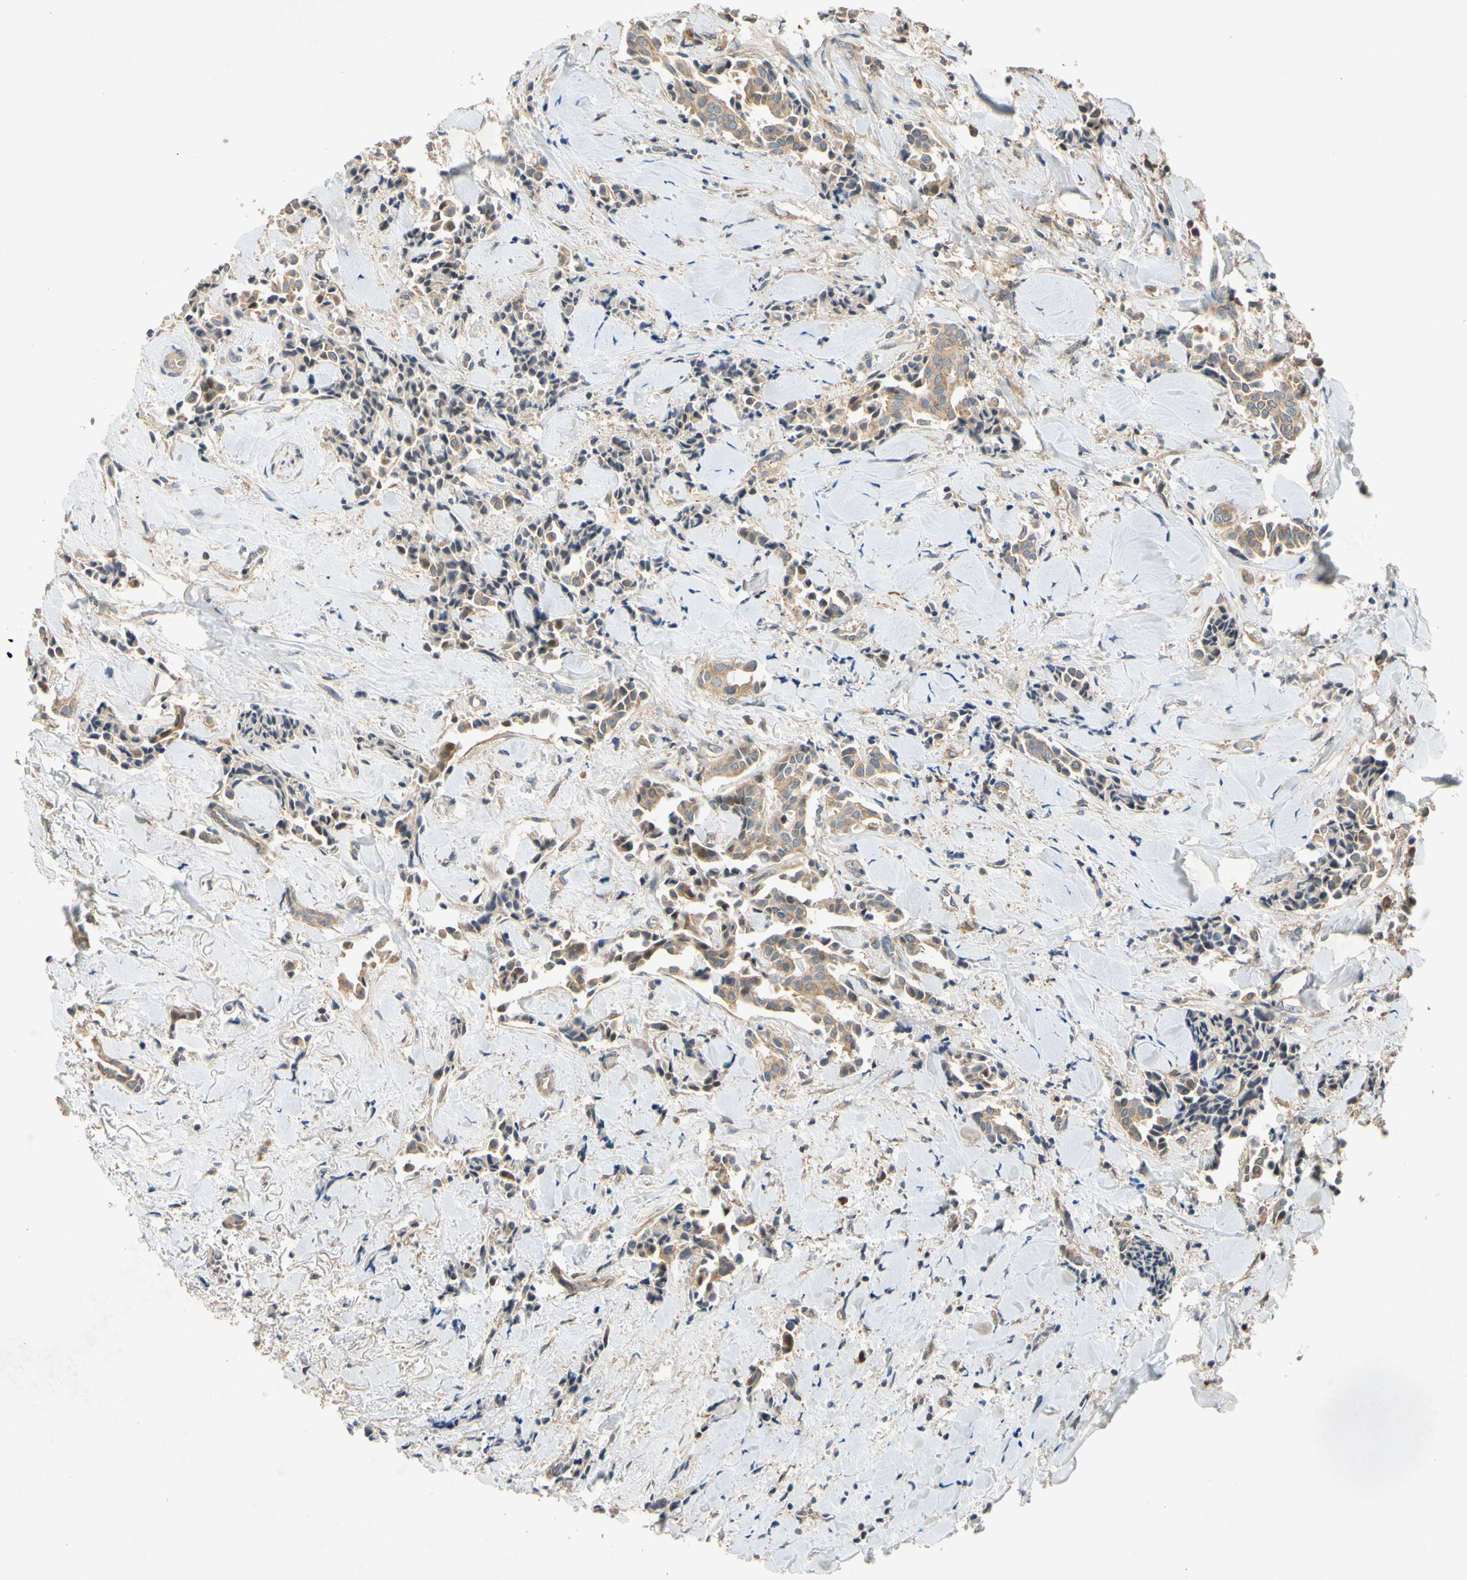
{"staining": {"intensity": "moderate", "quantity": ">75%", "location": "cytoplasmic/membranous"}, "tissue": "head and neck cancer", "cell_type": "Tumor cells", "image_type": "cancer", "snomed": [{"axis": "morphology", "description": "Adenocarcinoma, NOS"}, {"axis": "topography", "description": "Salivary gland"}, {"axis": "topography", "description": "Head-Neck"}], "caption": "Immunohistochemistry staining of head and neck adenocarcinoma, which demonstrates medium levels of moderate cytoplasmic/membranous positivity in approximately >75% of tumor cells indicating moderate cytoplasmic/membranous protein staining. The staining was performed using DAB (3,3'-diaminobenzidine) (brown) for protein detection and nuclei were counterstained in hematoxylin (blue).", "gene": "USP46", "patient": {"sex": "female", "age": 59}}